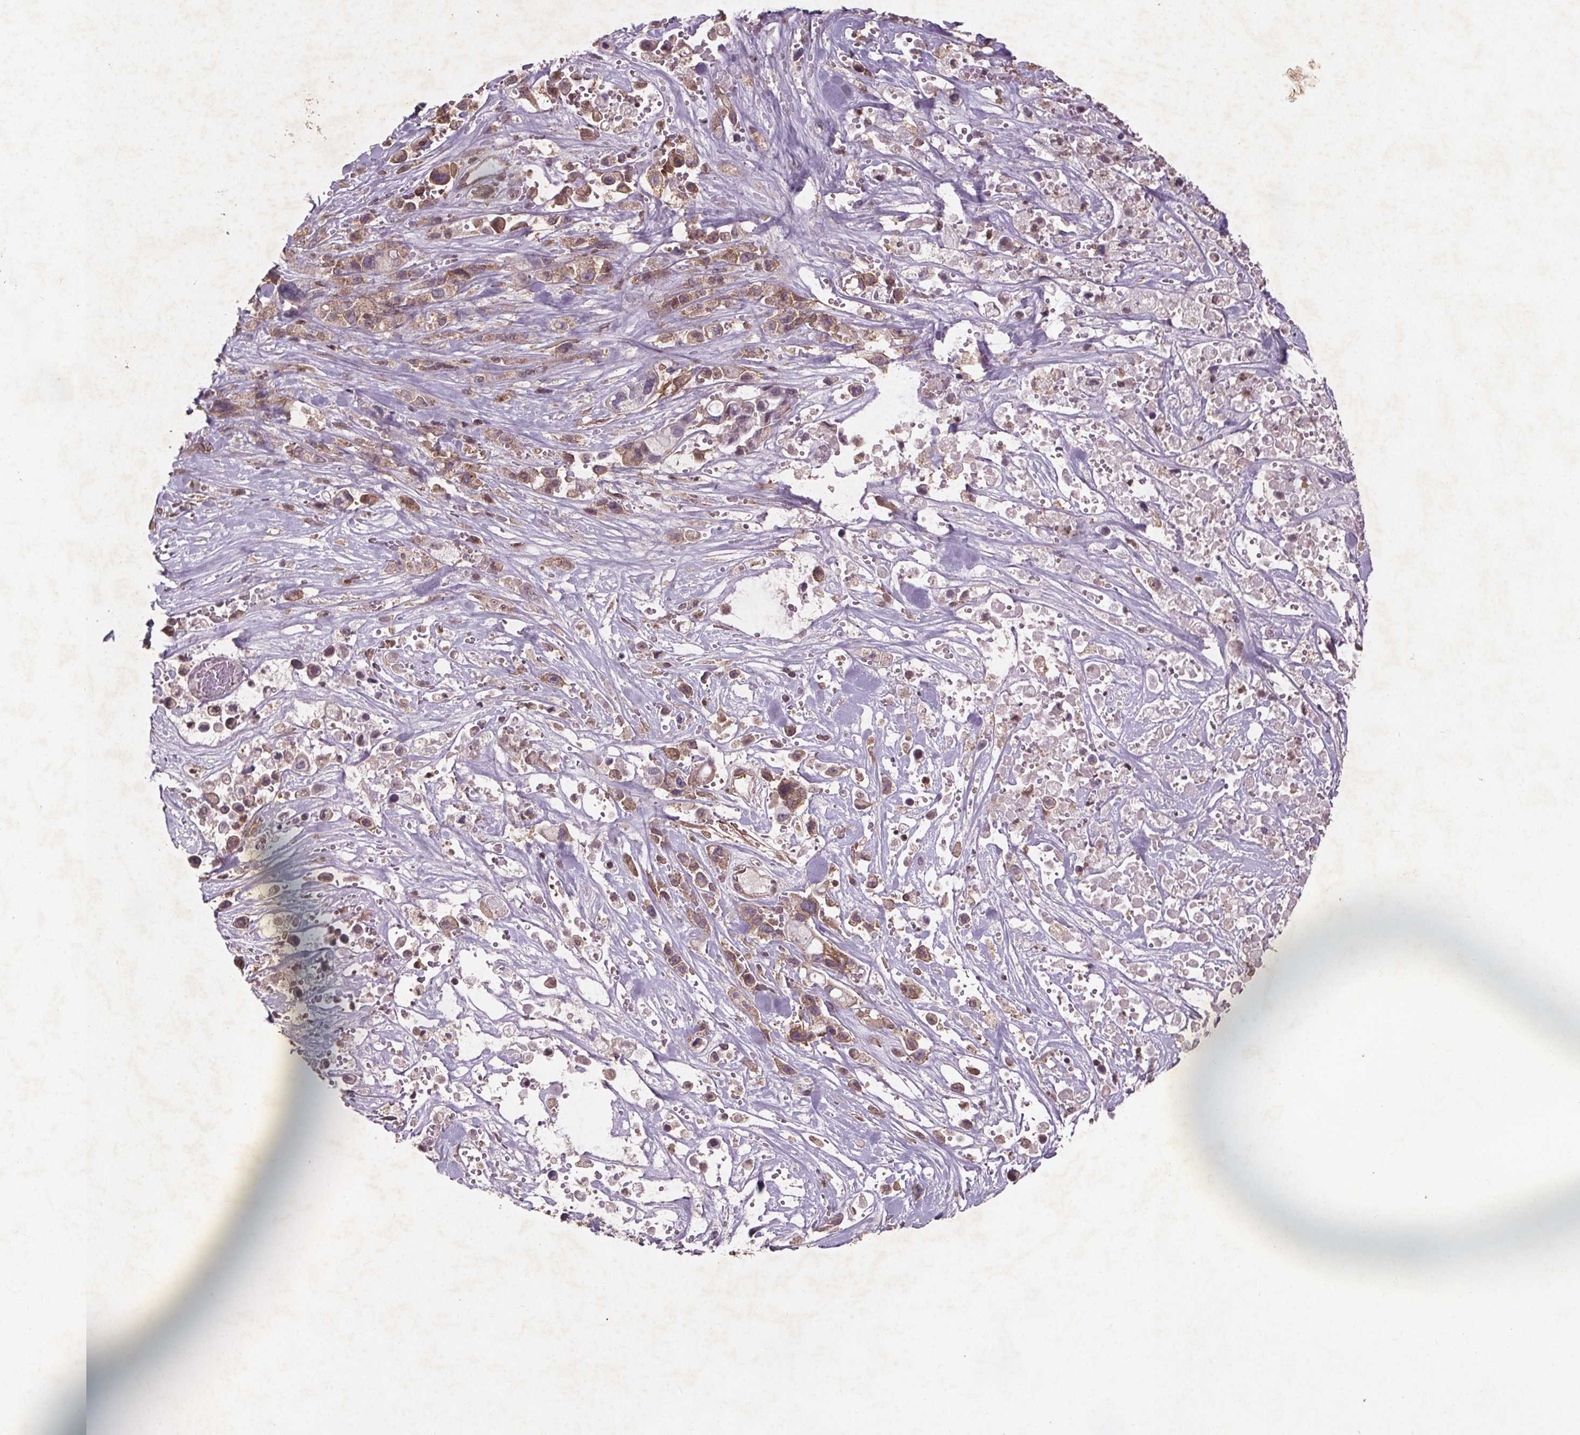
{"staining": {"intensity": "weak", "quantity": ">75%", "location": "cytoplasmic/membranous"}, "tissue": "pancreatic cancer", "cell_type": "Tumor cells", "image_type": "cancer", "snomed": [{"axis": "morphology", "description": "Adenocarcinoma, NOS"}, {"axis": "topography", "description": "Pancreas"}], "caption": "This image reveals IHC staining of pancreatic cancer (adenocarcinoma), with low weak cytoplasmic/membranous positivity in approximately >75% of tumor cells.", "gene": "STRN3", "patient": {"sex": "male", "age": 44}}